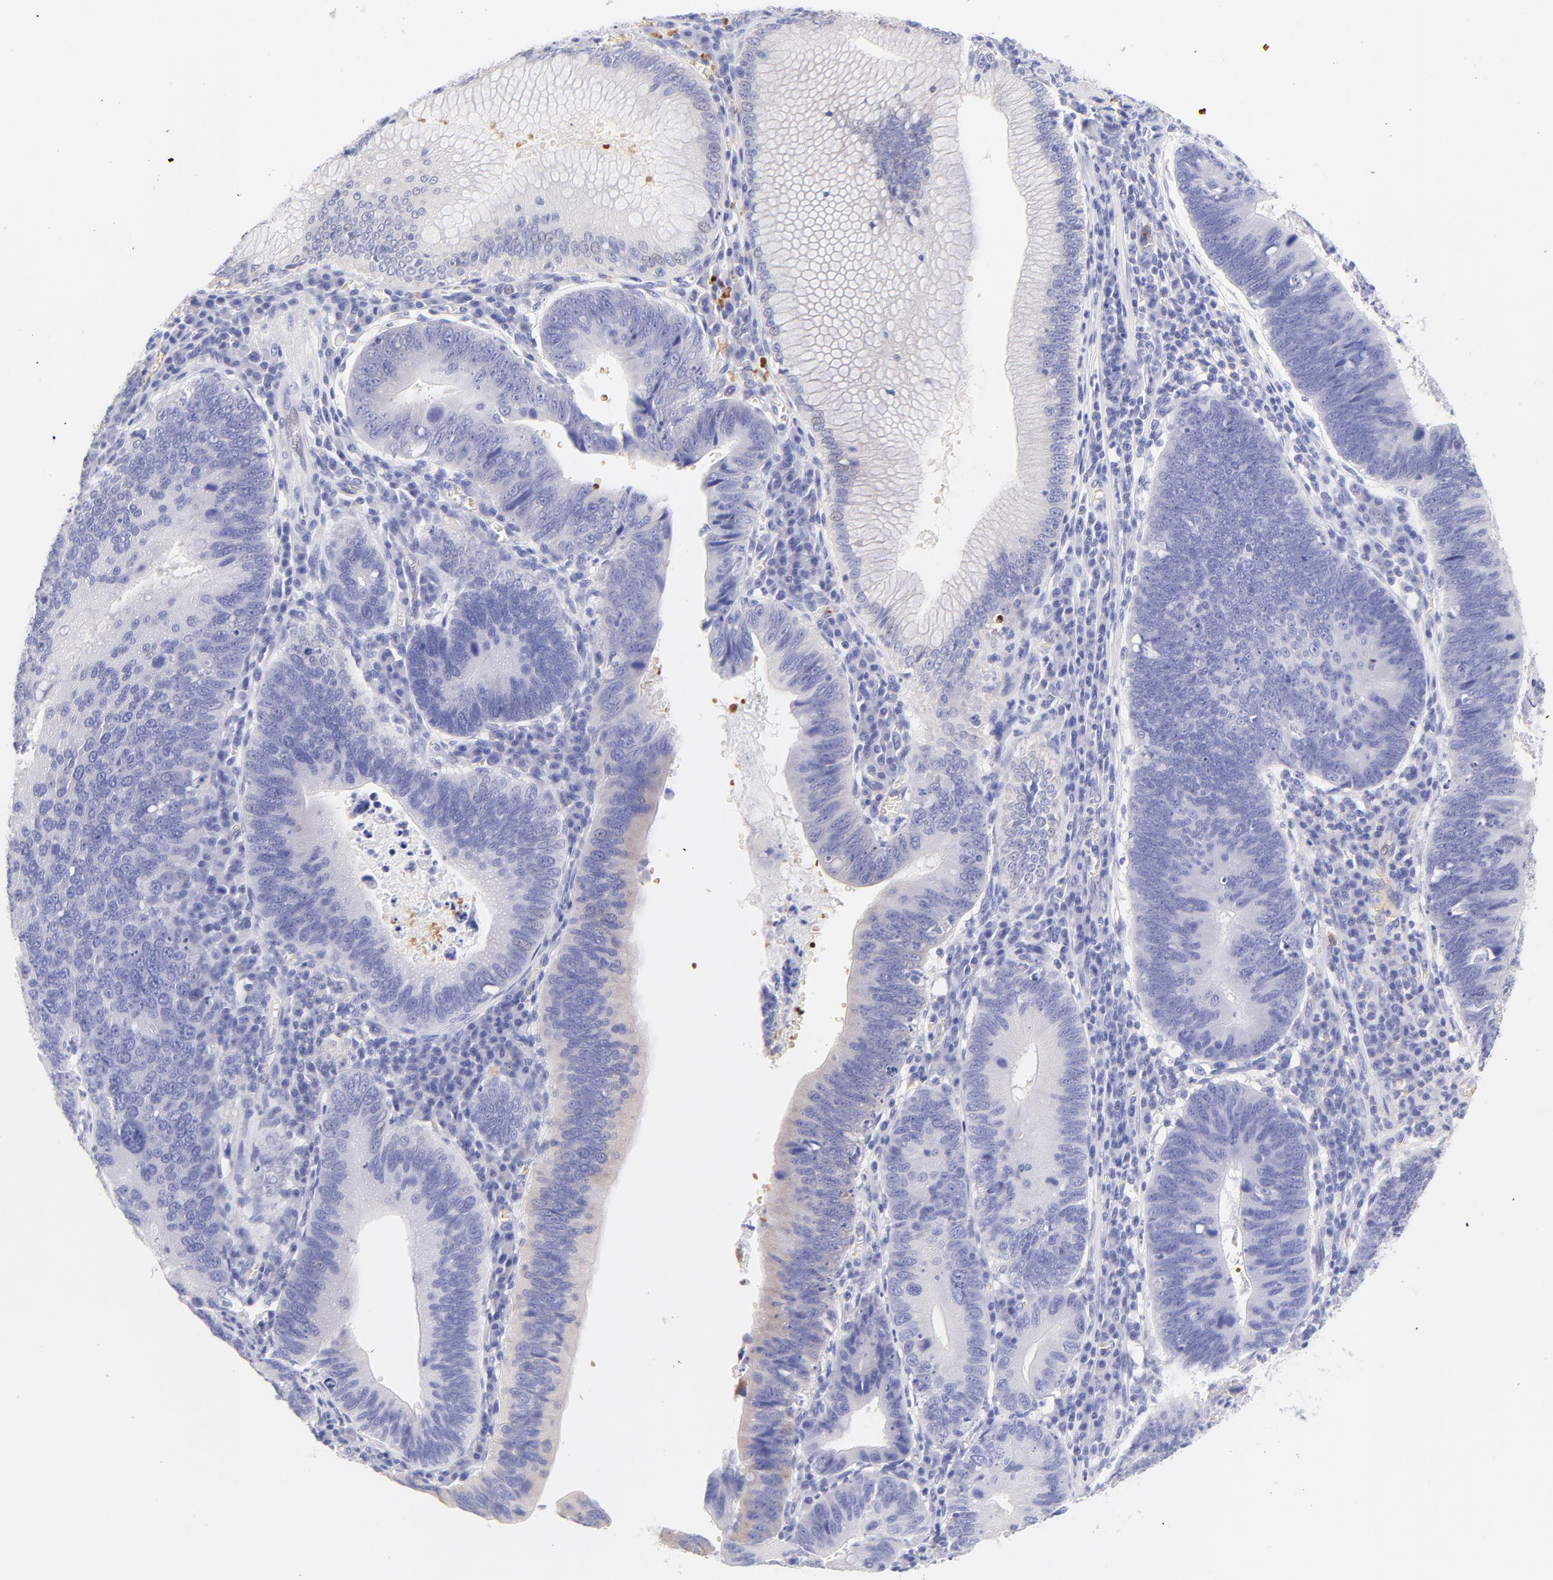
{"staining": {"intensity": "weak", "quantity": "<25%", "location": "cytoplasmic/membranous"}, "tissue": "stomach cancer", "cell_type": "Tumor cells", "image_type": "cancer", "snomed": [{"axis": "morphology", "description": "Adenocarcinoma, NOS"}, {"axis": "topography", "description": "Stomach"}], "caption": "Human adenocarcinoma (stomach) stained for a protein using immunohistochemistry (IHC) demonstrates no positivity in tumor cells.", "gene": "FRMPD3", "patient": {"sex": "male", "age": 59}}